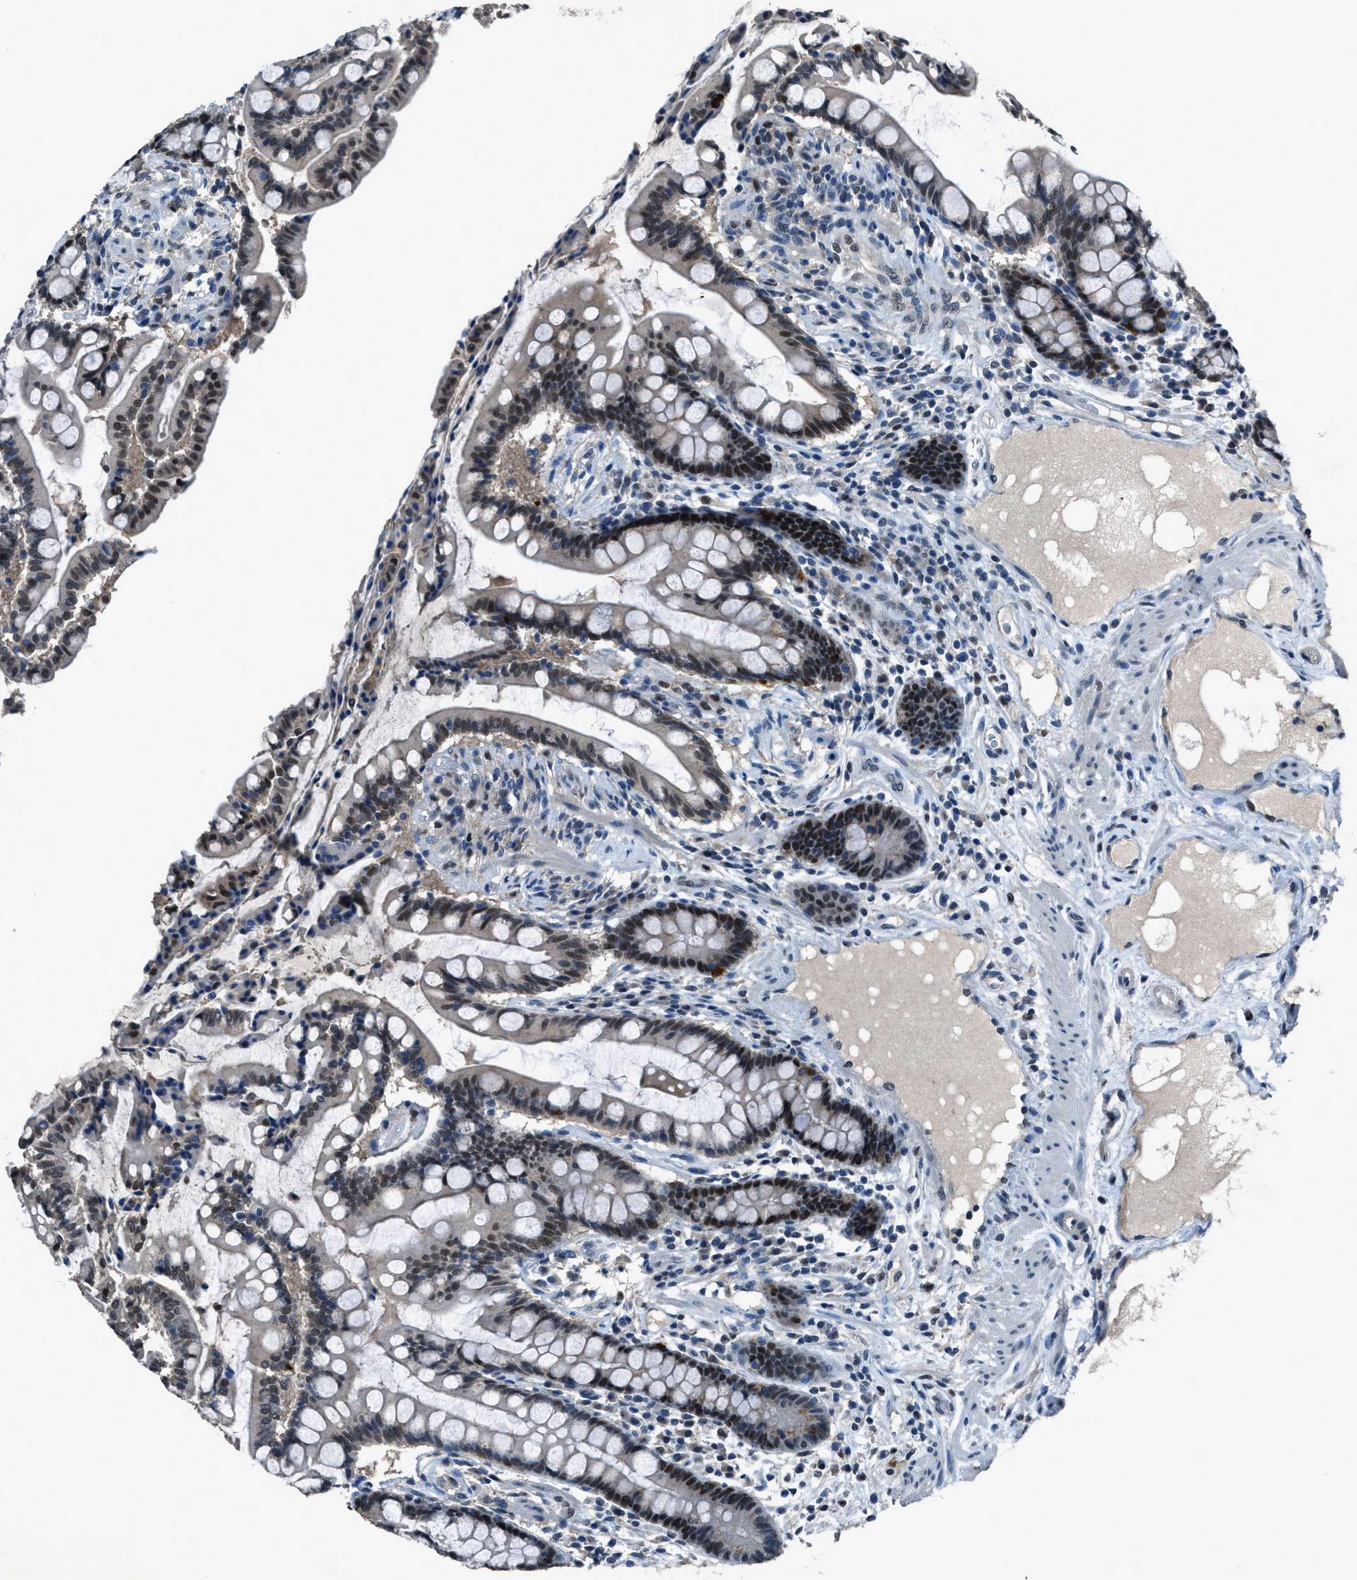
{"staining": {"intensity": "negative", "quantity": "none", "location": "none"}, "tissue": "colon", "cell_type": "Endothelial cells", "image_type": "normal", "snomed": [{"axis": "morphology", "description": "Normal tissue, NOS"}, {"axis": "topography", "description": "Colon"}], "caption": "High magnification brightfield microscopy of benign colon stained with DAB (3,3'-diaminobenzidine) (brown) and counterstained with hematoxylin (blue): endothelial cells show no significant staining. (Stains: DAB (3,3'-diaminobenzidine) immunohistochemistry with hematoxylin counter stain, Microscopy: brightfield microscopy at high magnification).", "gene": "DUSP19", "patient": {"sex": "male", "age": 73}}